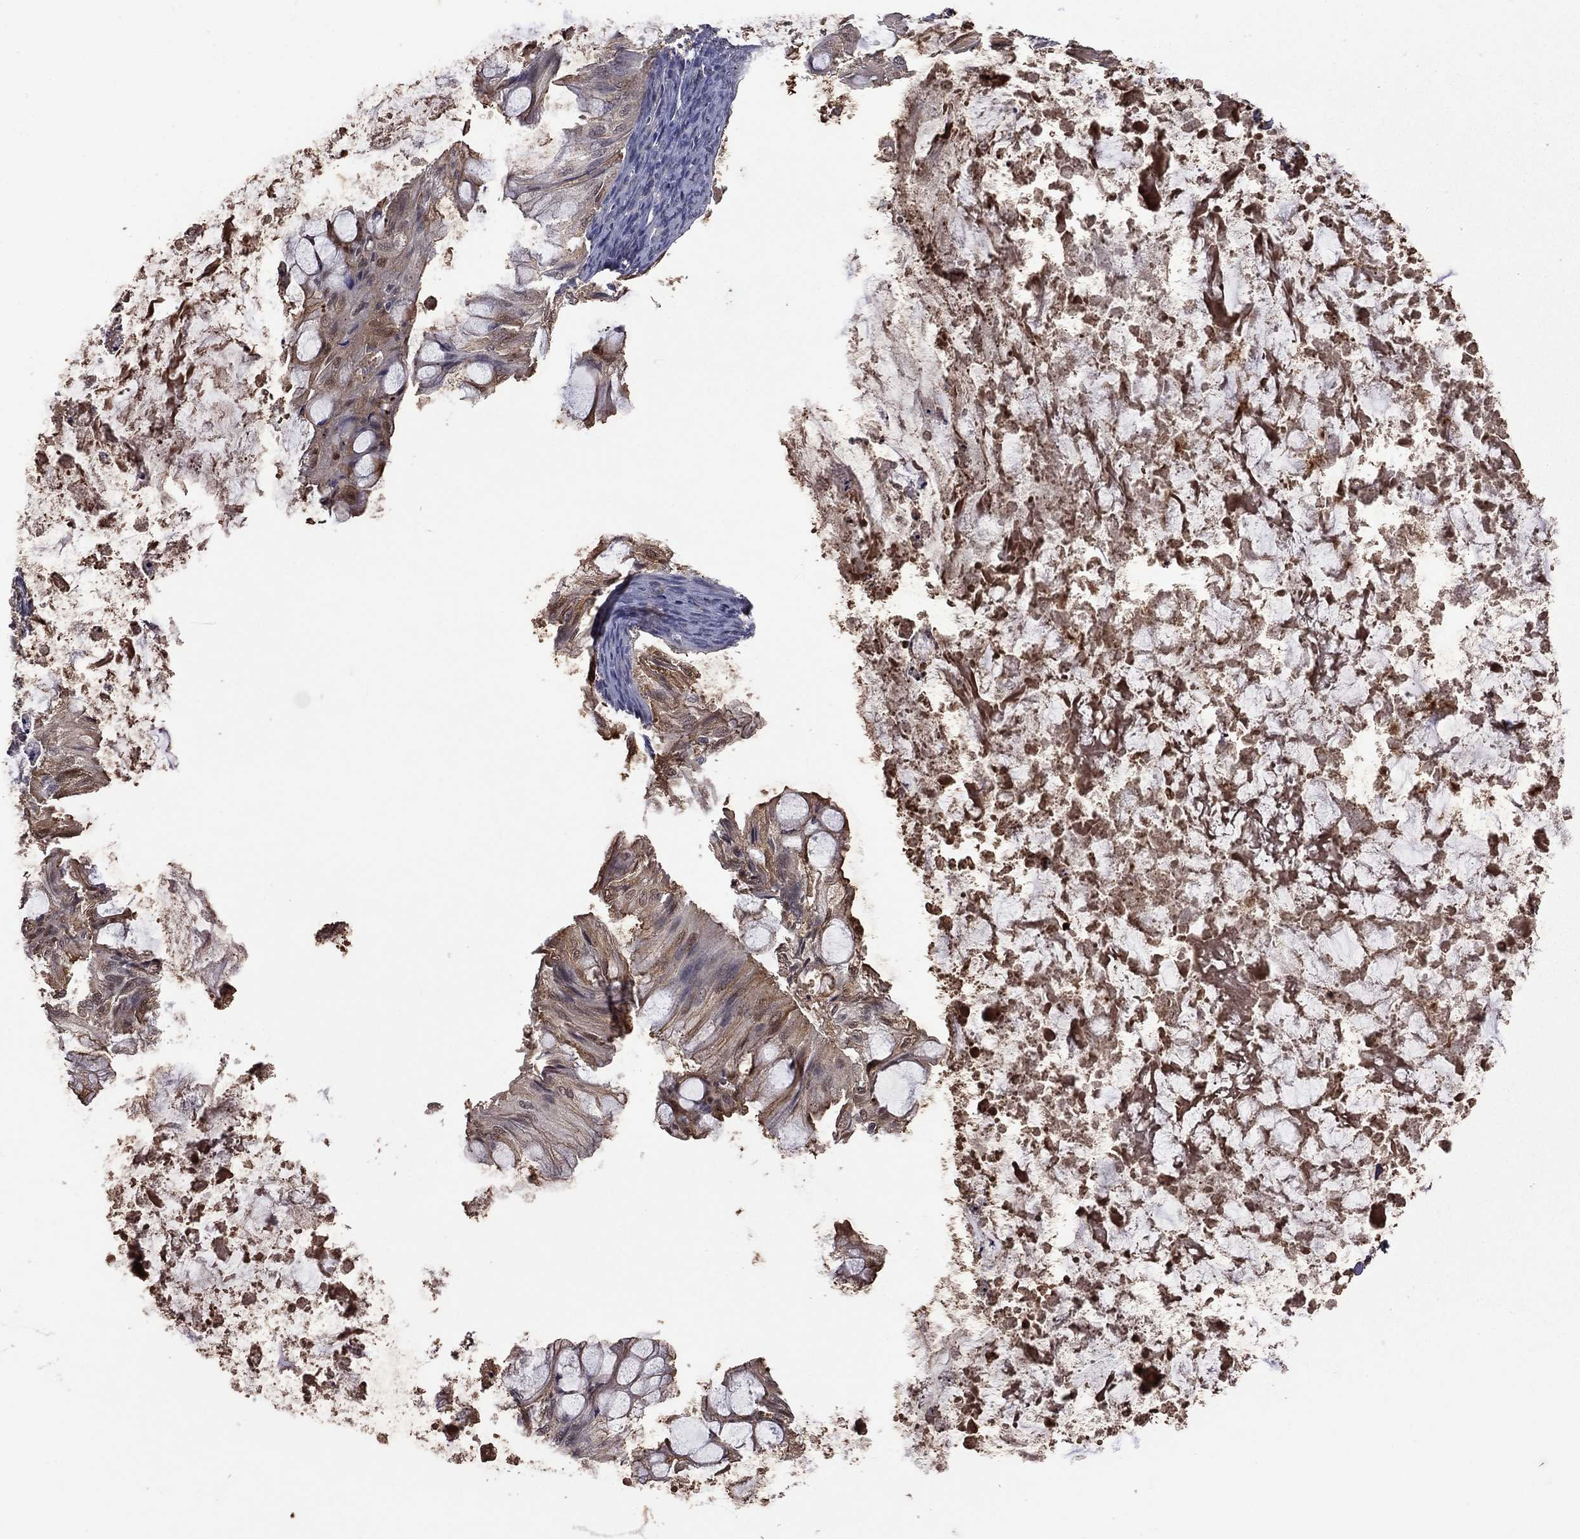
{"staining": {"intensity": "moderate", "quantity": "25%-75%", "location": "cytoplasmic/membranous"}, "tissue": "ovarian cancer", "cell_type": "Tumor cells", "image_type": "cancer", "snomed": [{"axis": "morphology", "description": "Cystadenocarcinoma, mucinous, NOS"}, {"axis": "topography", "description": "Ovary"}], "caption": "Immunohistochemical staining of human mucinous cystadenocarcinoma (ovarian) demonstrates medium levels of moderate cytoplasmic/membranous protein positivity in approximately 25%-75% of tumor cells.", "gene": "TSNARE1", "patient": {"sex": "female", "age": 57}}